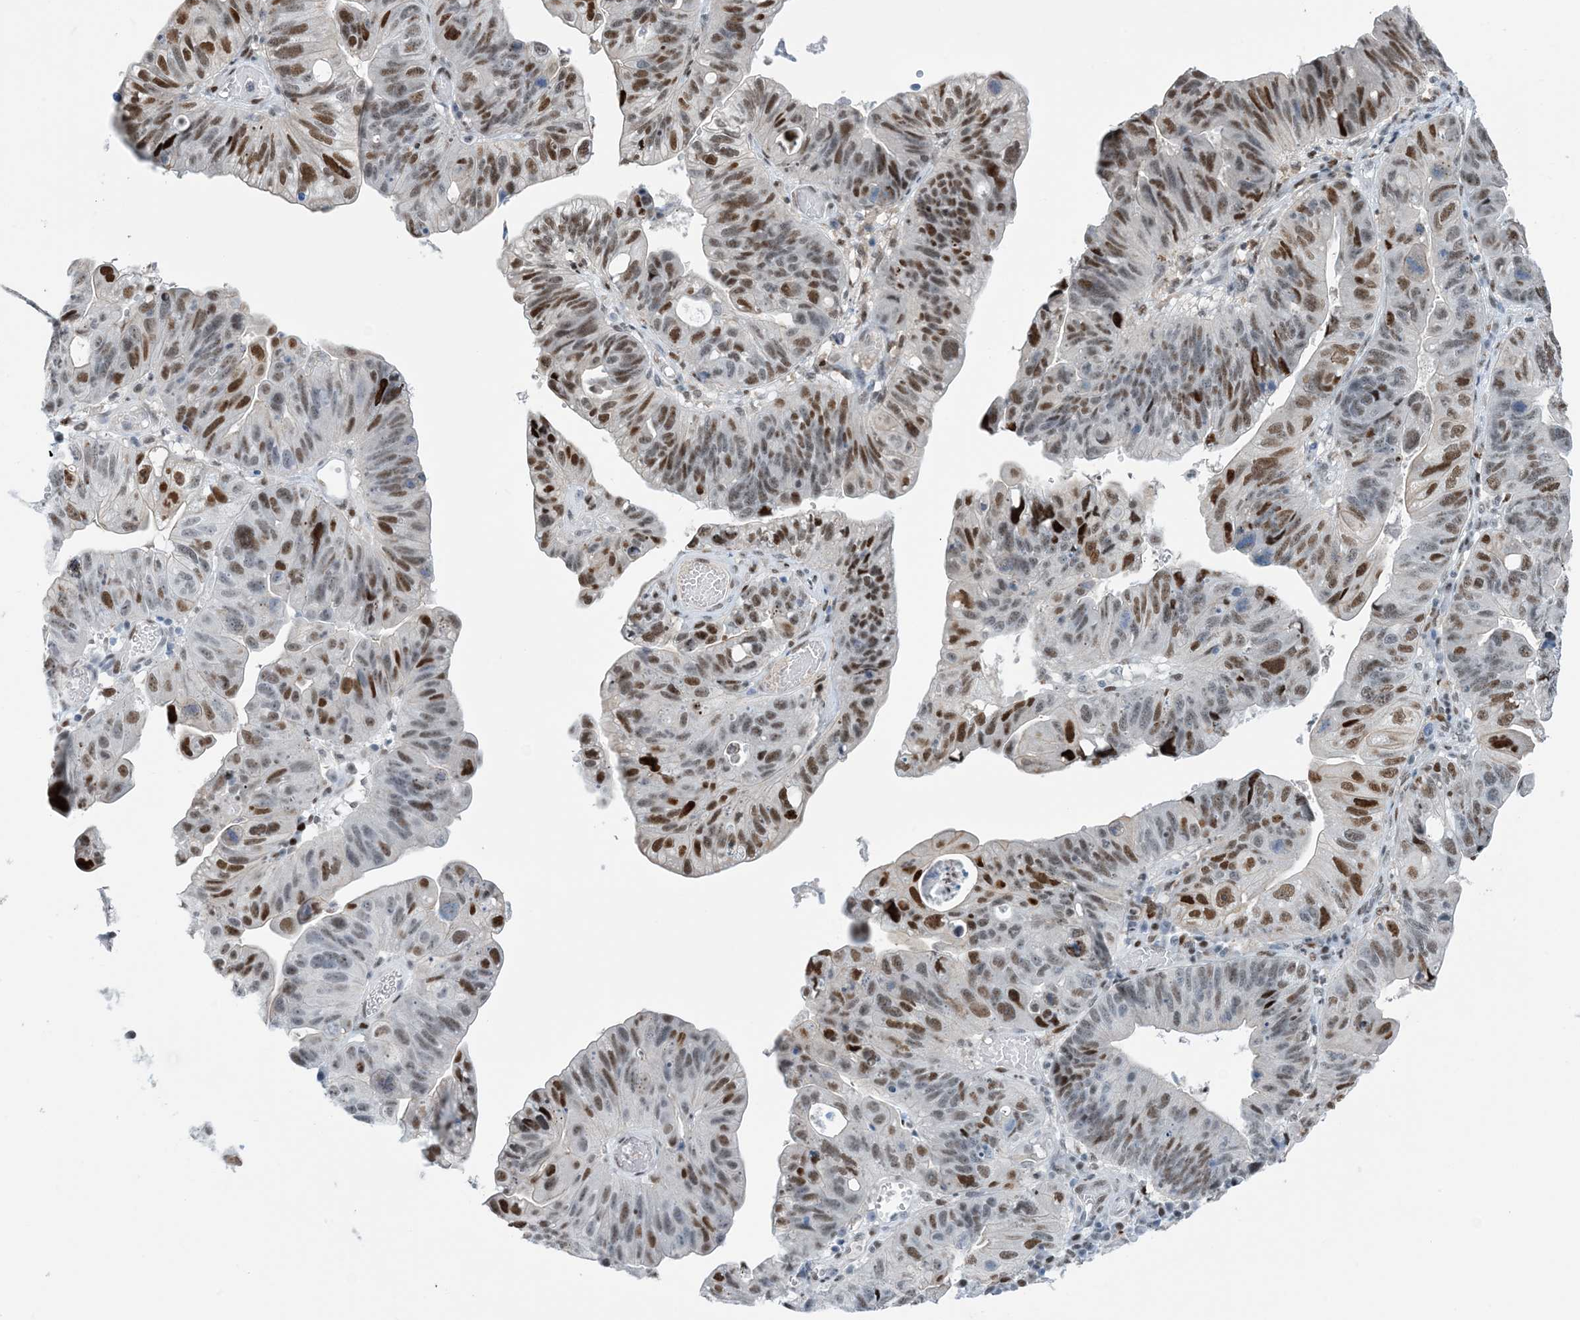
{"staining": {"intensity": "moderate", "quantity": "25%-75%", "location": "nuclear"}, "tissue": "stomach cancer", "cell_type": "Tumor cells", "image_type": "cancer", "snomed": [{"axis": "morphology", "description": "Adenocarcinoma, NOS"}, {"axis": "topography", "description": "Stomach"}], "caption": "Immunohistochemical staining of human stomach adenocarcinoma shows moderate nuclear protein staining in approximately 25%-75% of tumor cells.", "gene": "HEMK1", "patient": {"sex": "male", "age": 59}}